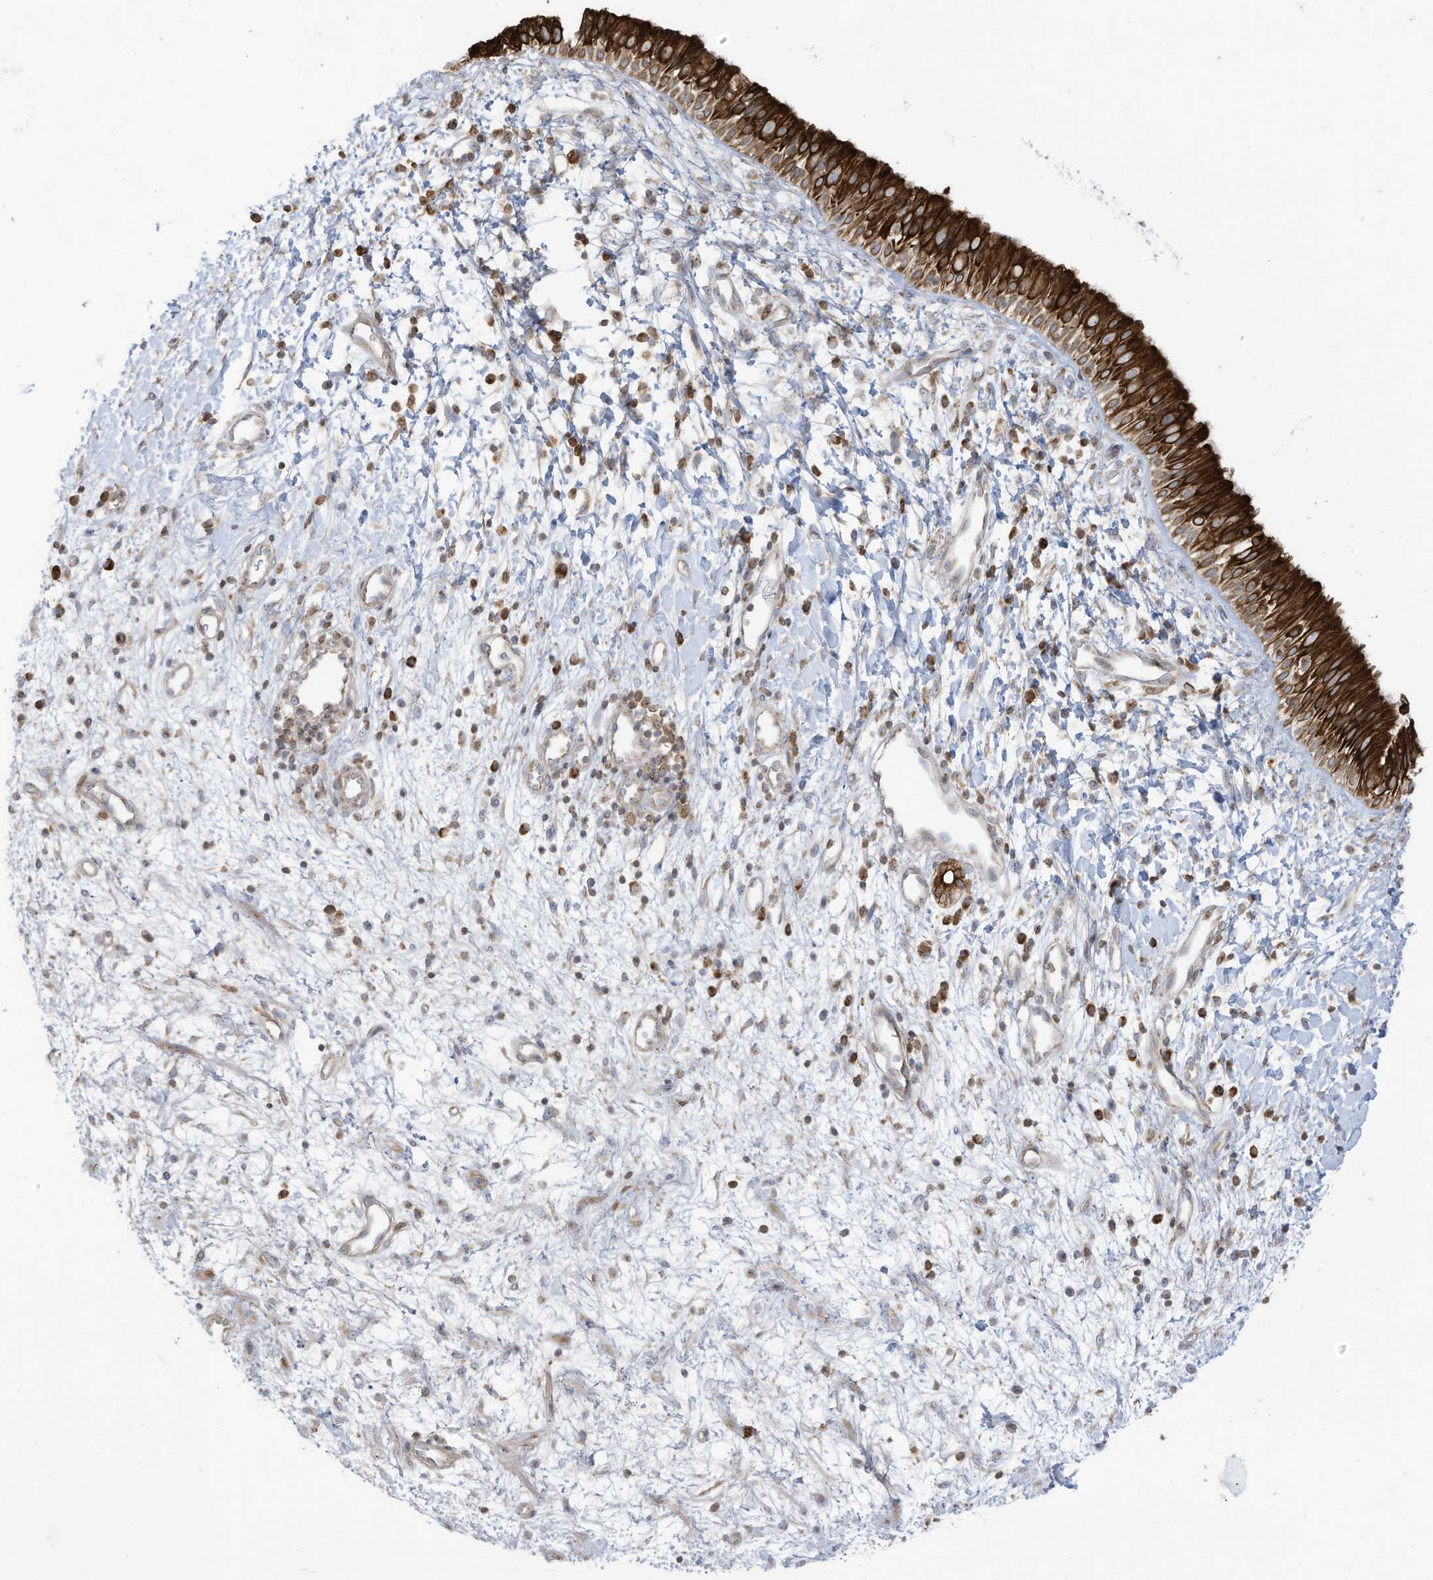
{"staining": {"intensity": "strong", "quantity": ">75%", "location": "cytoplasmic/membranous"}, "tissue": "nasopharynx", "cell_type": "Respiratory epithelial cells", "image_type": "normal", "snomed": [{"axis": "morphology", "description": "Normal tissue, NOS"}, {"axis": "topography", "description": "Nasopharynx"}], "caption": "Protein expression analysis of normal nasopharynx exhibits strong cytoplasmic/membranous positivity in approximately >75% of respiratory epithelial cells. (Brightfield microscopy of DAB IHC at high magnification).", "gene": "CGAS", "patient": {"sex": "male", "age": 22}}